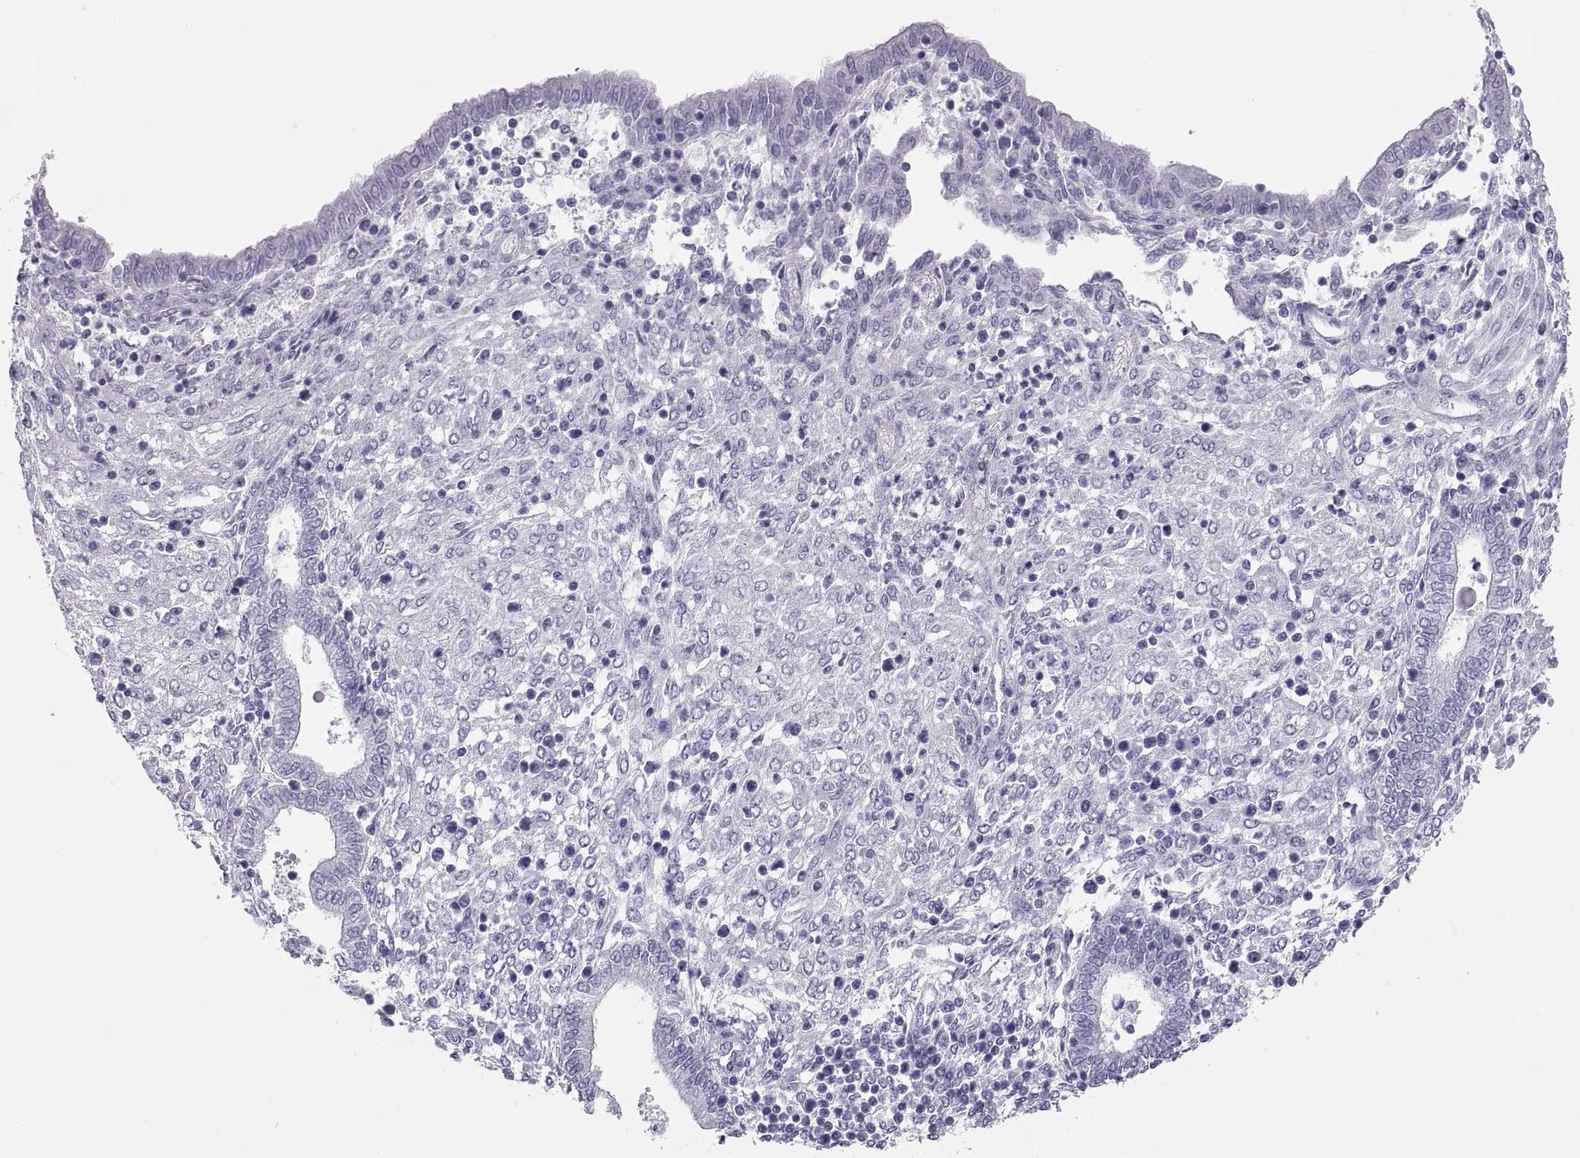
{"staining": {"intensity": "negative", "quantity": "none", "location": "none"}, "tissue": "endometrium", "cell_type": "Cells in endometrial stroma", "image_type": "normal", "snomed": [{"axis": "morphology", "description": "Normal tissue, NOS"}, {"axis": "topography", "description": "Endometrium"}], "caption": "This is a image of immunohistochemistry (IHC) staining of benign endometrium, which shows no staining in cells in endometrial stroma.", "gene": "SEMG1", "patient": {"sex": "female", "age": 42}}